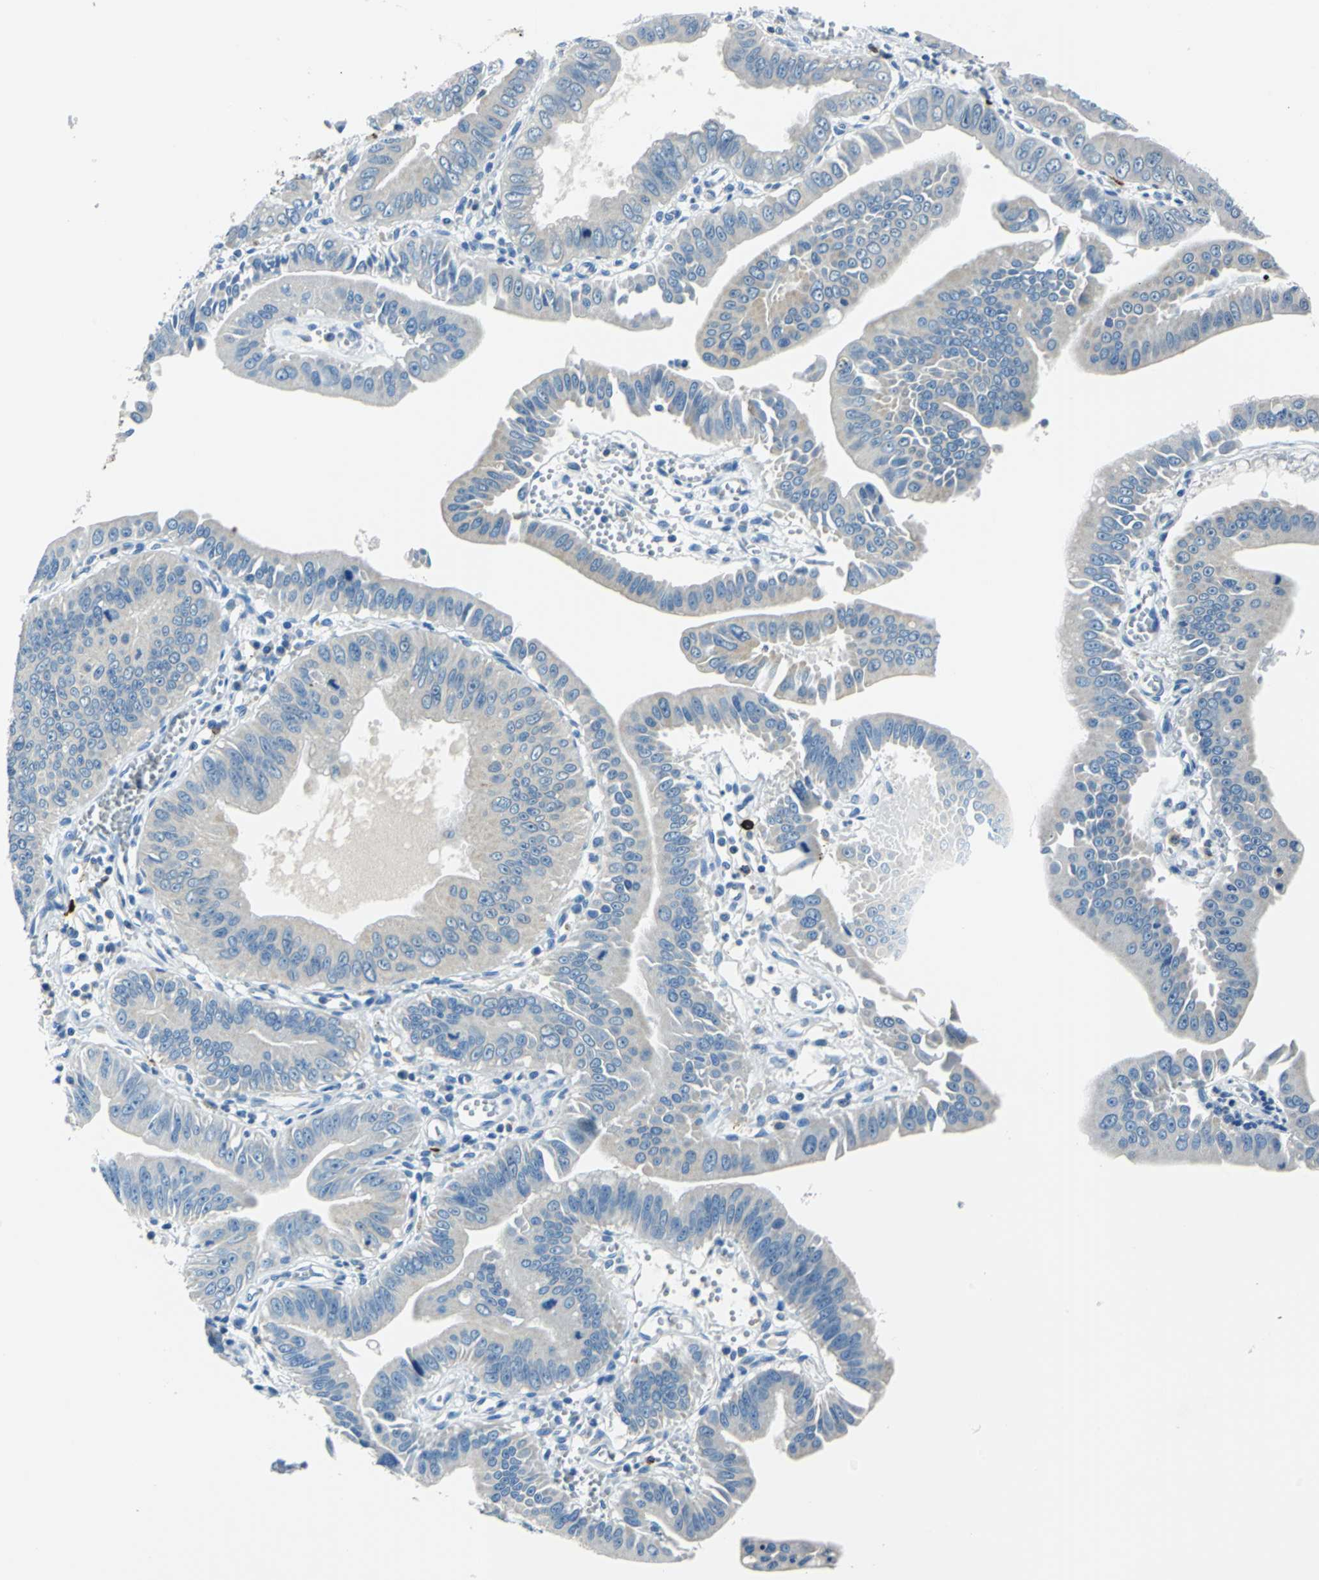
{"staining": {"intensity": "weak", "quantity": "25%-75%", "location": "cytoplasmic/membranous"}, "tissue": "pancreatic cancer", "cell_type": "Tumor cells", "image_type": "cancer", "snomed": [{"axis": "morphology", "description": "Normal tissue, NOS"}, {"axis": "topography", "description": "Lymph node"}], "caption": "An image of pancreatic cancer stained for a protein displays weak cytoplasmic/membranous brown staining in tumor cells.", "gene": "CPA3", "patient": {"sex": "male", "age": 50}}